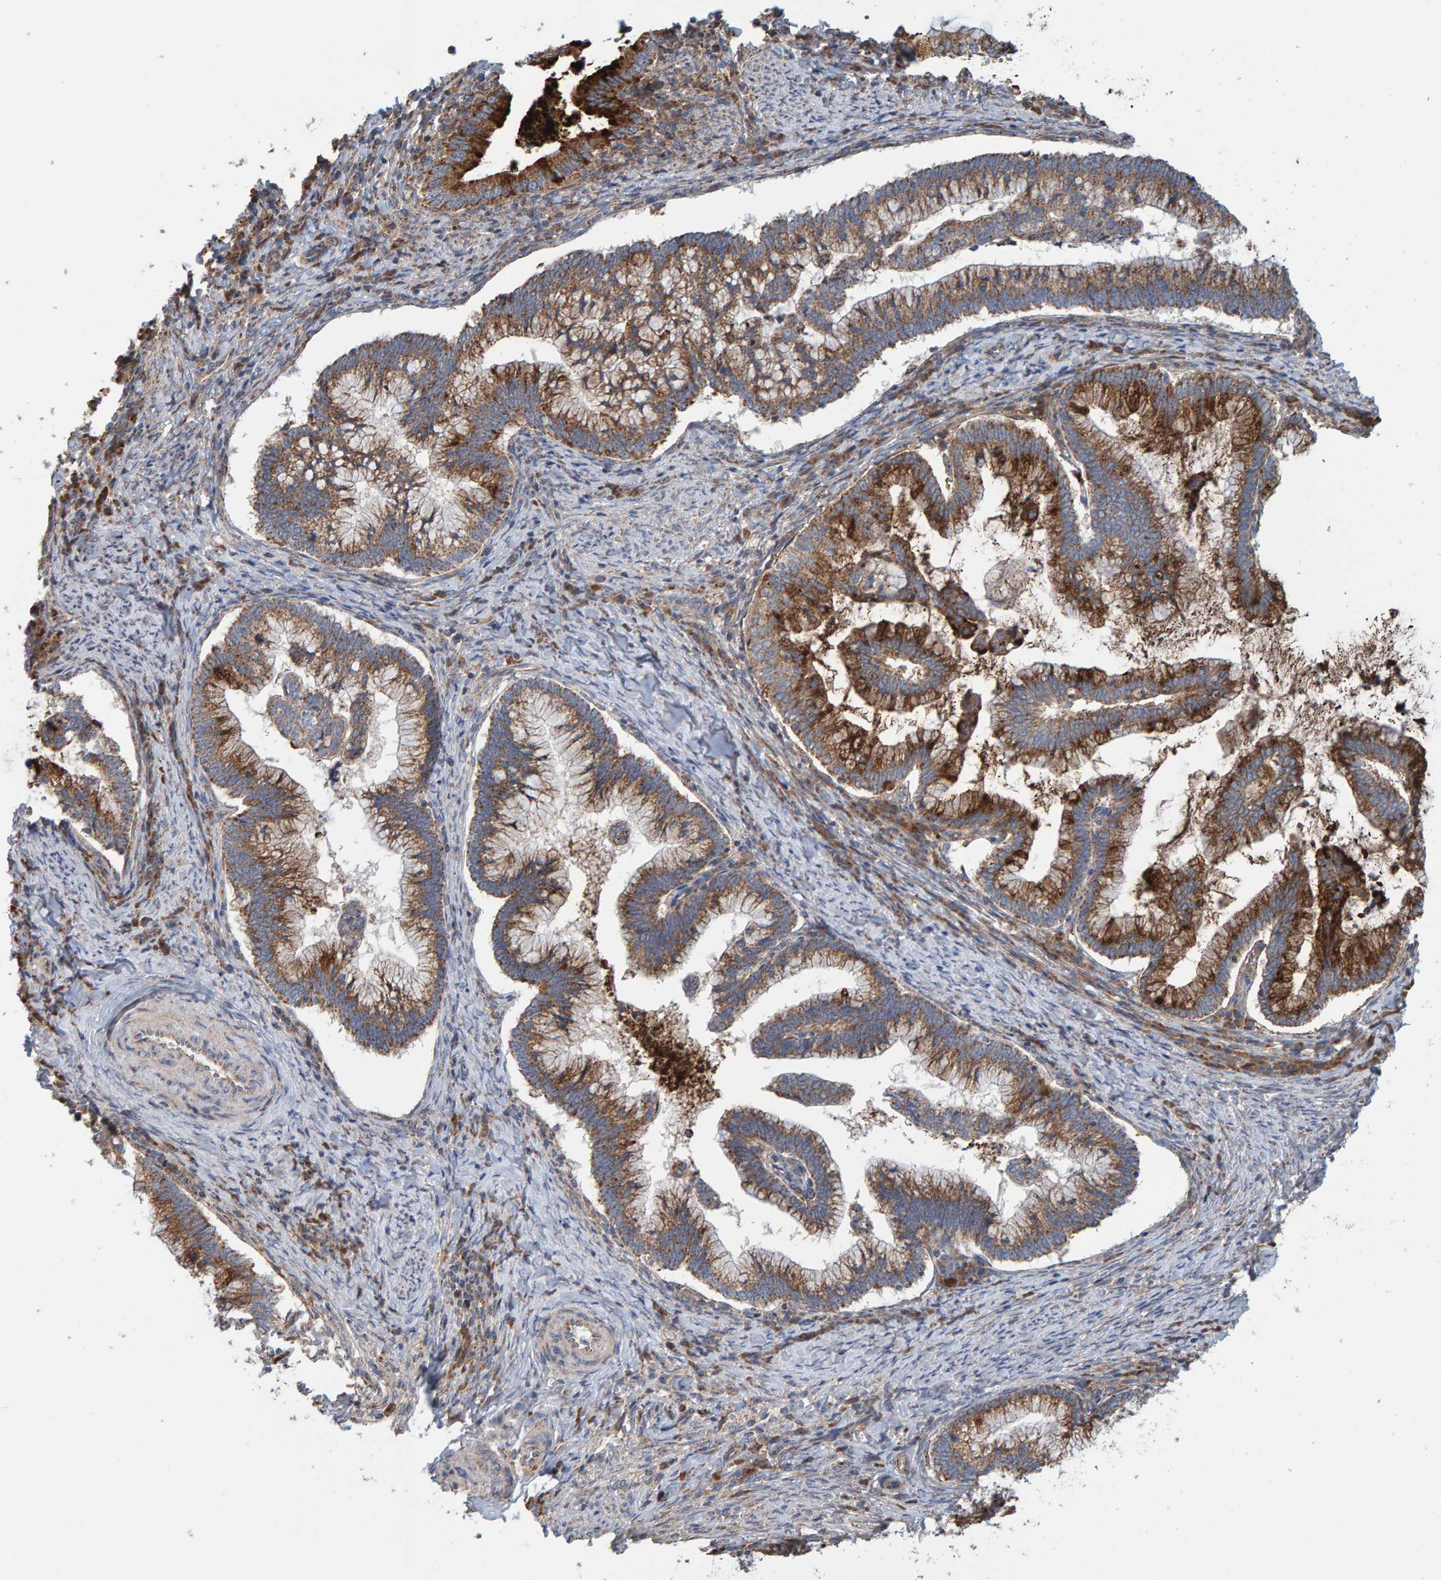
{"staining": {"intensity": "strong", "quantity": ">75%", "location": "cytoplasmic/membranous"}, "tissue": "cervical cancer", "cell_type": "Tumor cells", "image_type": "cancer", "snomed": [{"axis": "morphology", "description": "Adenocarcinoma, NOS"}, {"axis": "topography", "description": "Cervix"}], "caption": "This is a histology image of IHC staining of cervical cancer, which shows strong staining in the cytoplasmic/membranous of tumor cells.", "gene": "MRPL45", "patient": {"sex": "female", "age": 36}}